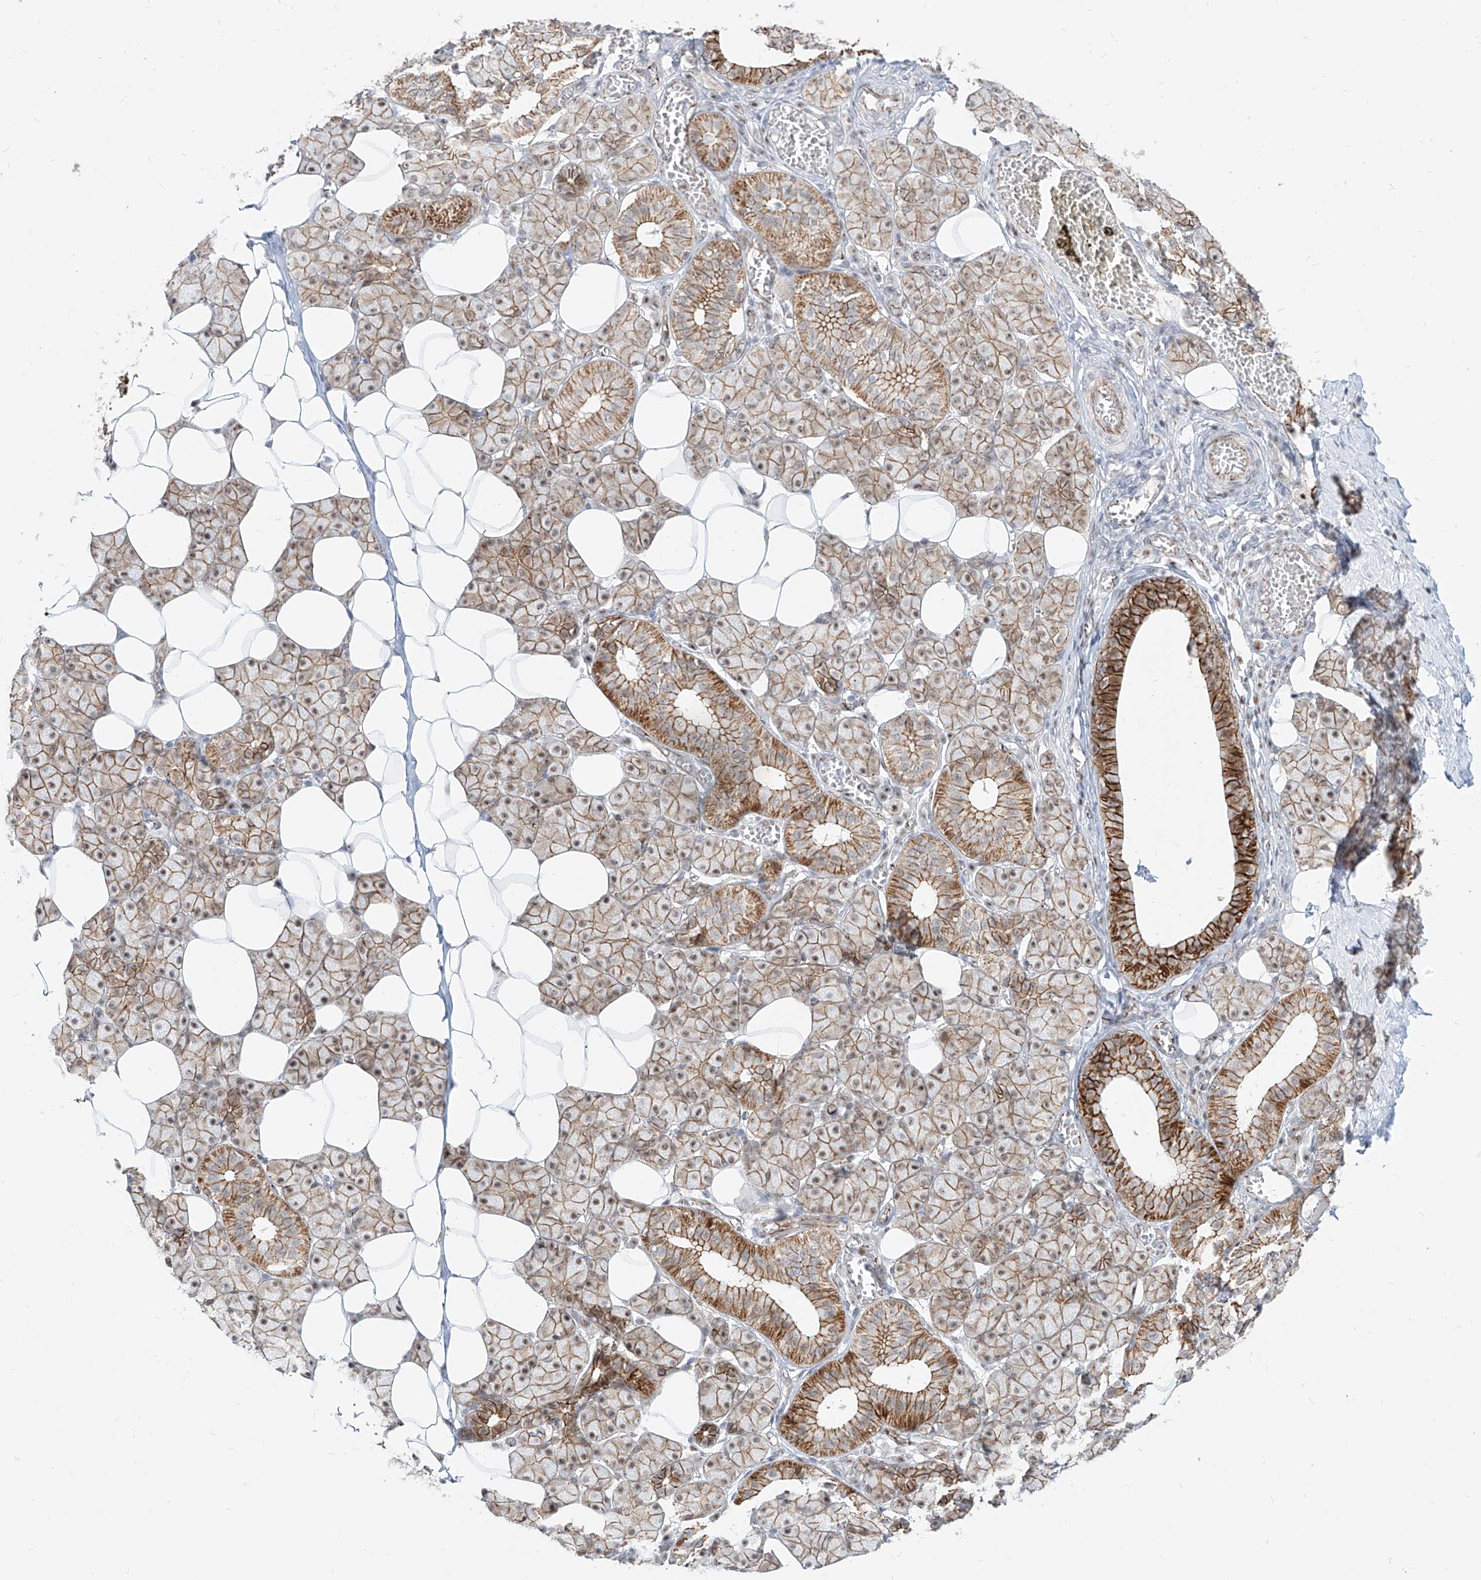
{"staining": {"intensity": "strong", "quantity": "25%-75%", "location": "cytoplasmic/membranous,nuclear"}, "tissue": "salivary gland", "cell_type": "Glandular cells", "image_type": "normal", "snomed": [{"axis": "morphology", "description": "Normal tissue, NOS"}, {"axis": "topography", "description": "Salivary gland"}], "caption": "Protein staining displays strong cytoplasmic/membranous,nuclear expression in about 25%-75% of glandular cells in unremarkable salivary gland. (DAB (3,3'-diaminobenzidine) IHC, brown staining for protein, blue staining for nuclei).", "gene": "ZNF710", "patient": {"sex": "female", "age": 33}}